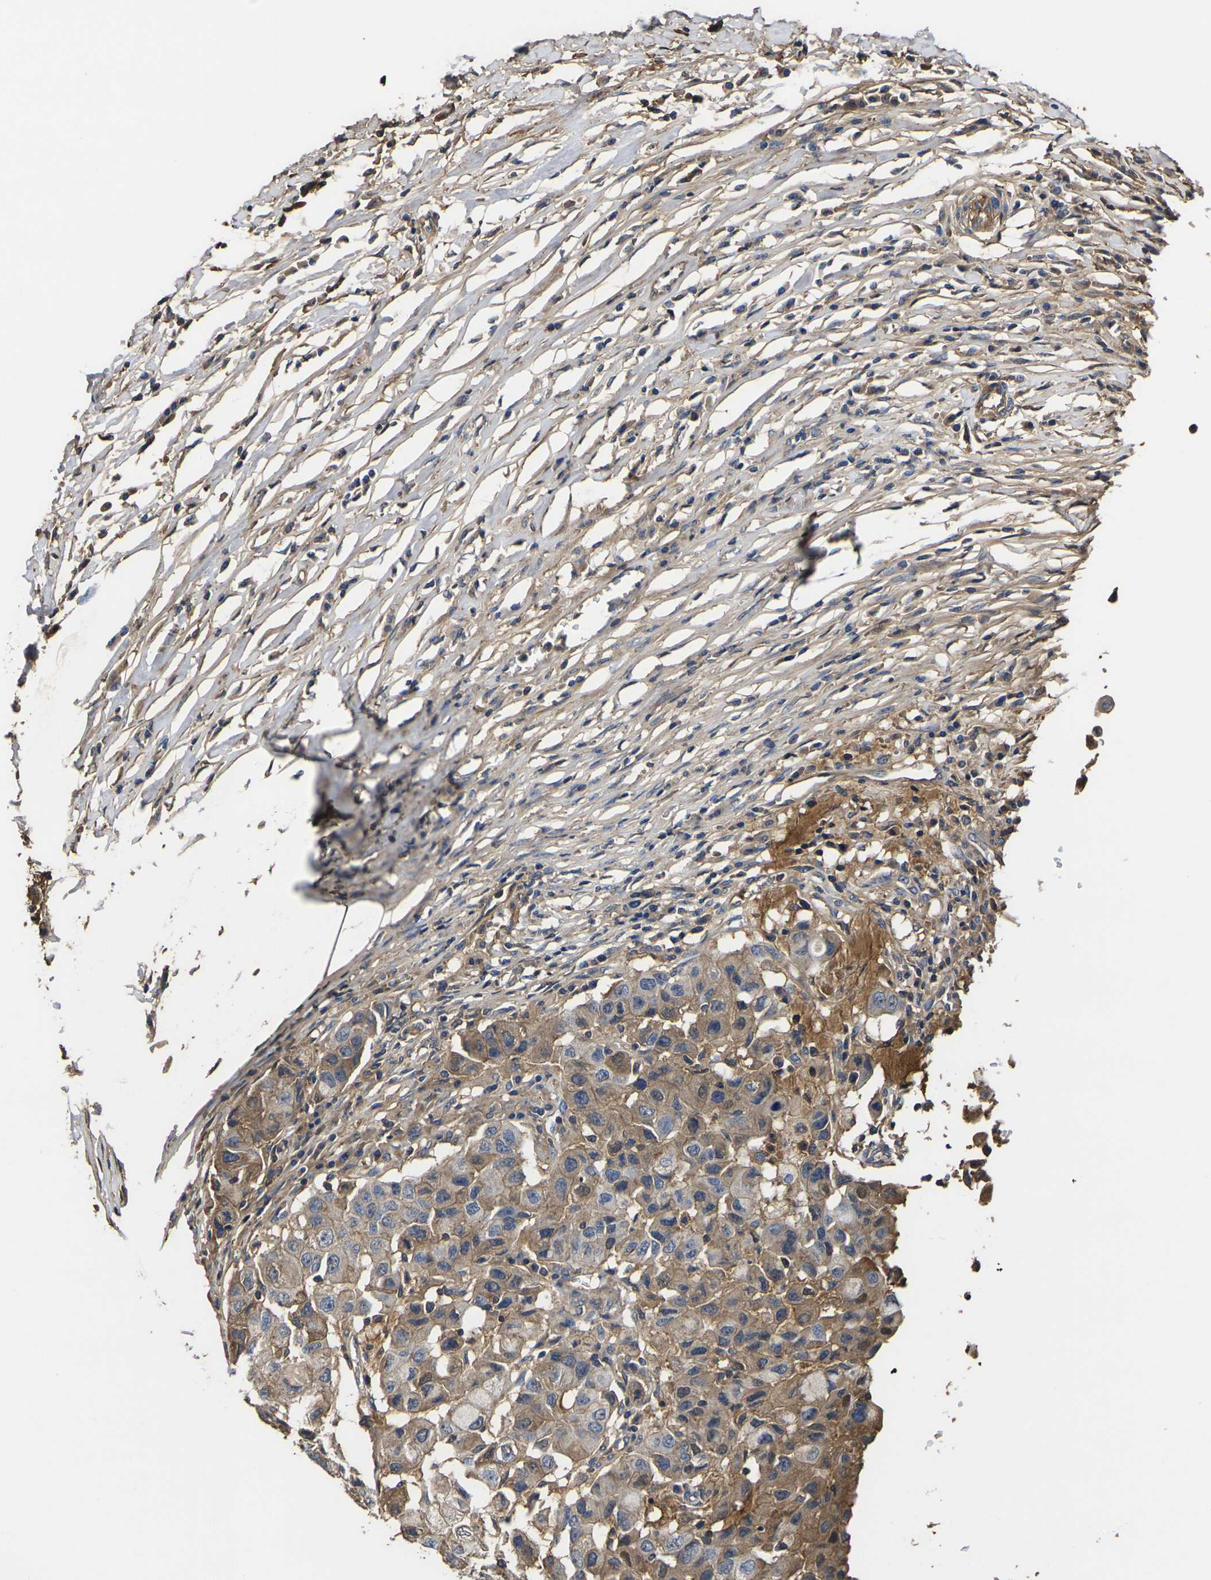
{"staining": {"intensity": "moderate", "quantity": ">75%", "location": "cytoplasmic/membranous"}, "tissue": "breast cancer", "cell_type": "Tumor cells", "image_type": "cancer", "snomed": [{"axis": "morphology", "description": "Duct carcinoma"}, {"axis": "topography", "description": "Breast"}], "caption": "The image reveals staining of breast cancer (infiltrating ductal carcinoma), revealing moderate cytoplasmic/membranous protein staining (brown color) within tumor cells. (IHC, brightfield microscopy, high magnification).", "gene": "HSPG2", "patient": {"sex": "female", "age": 27}}